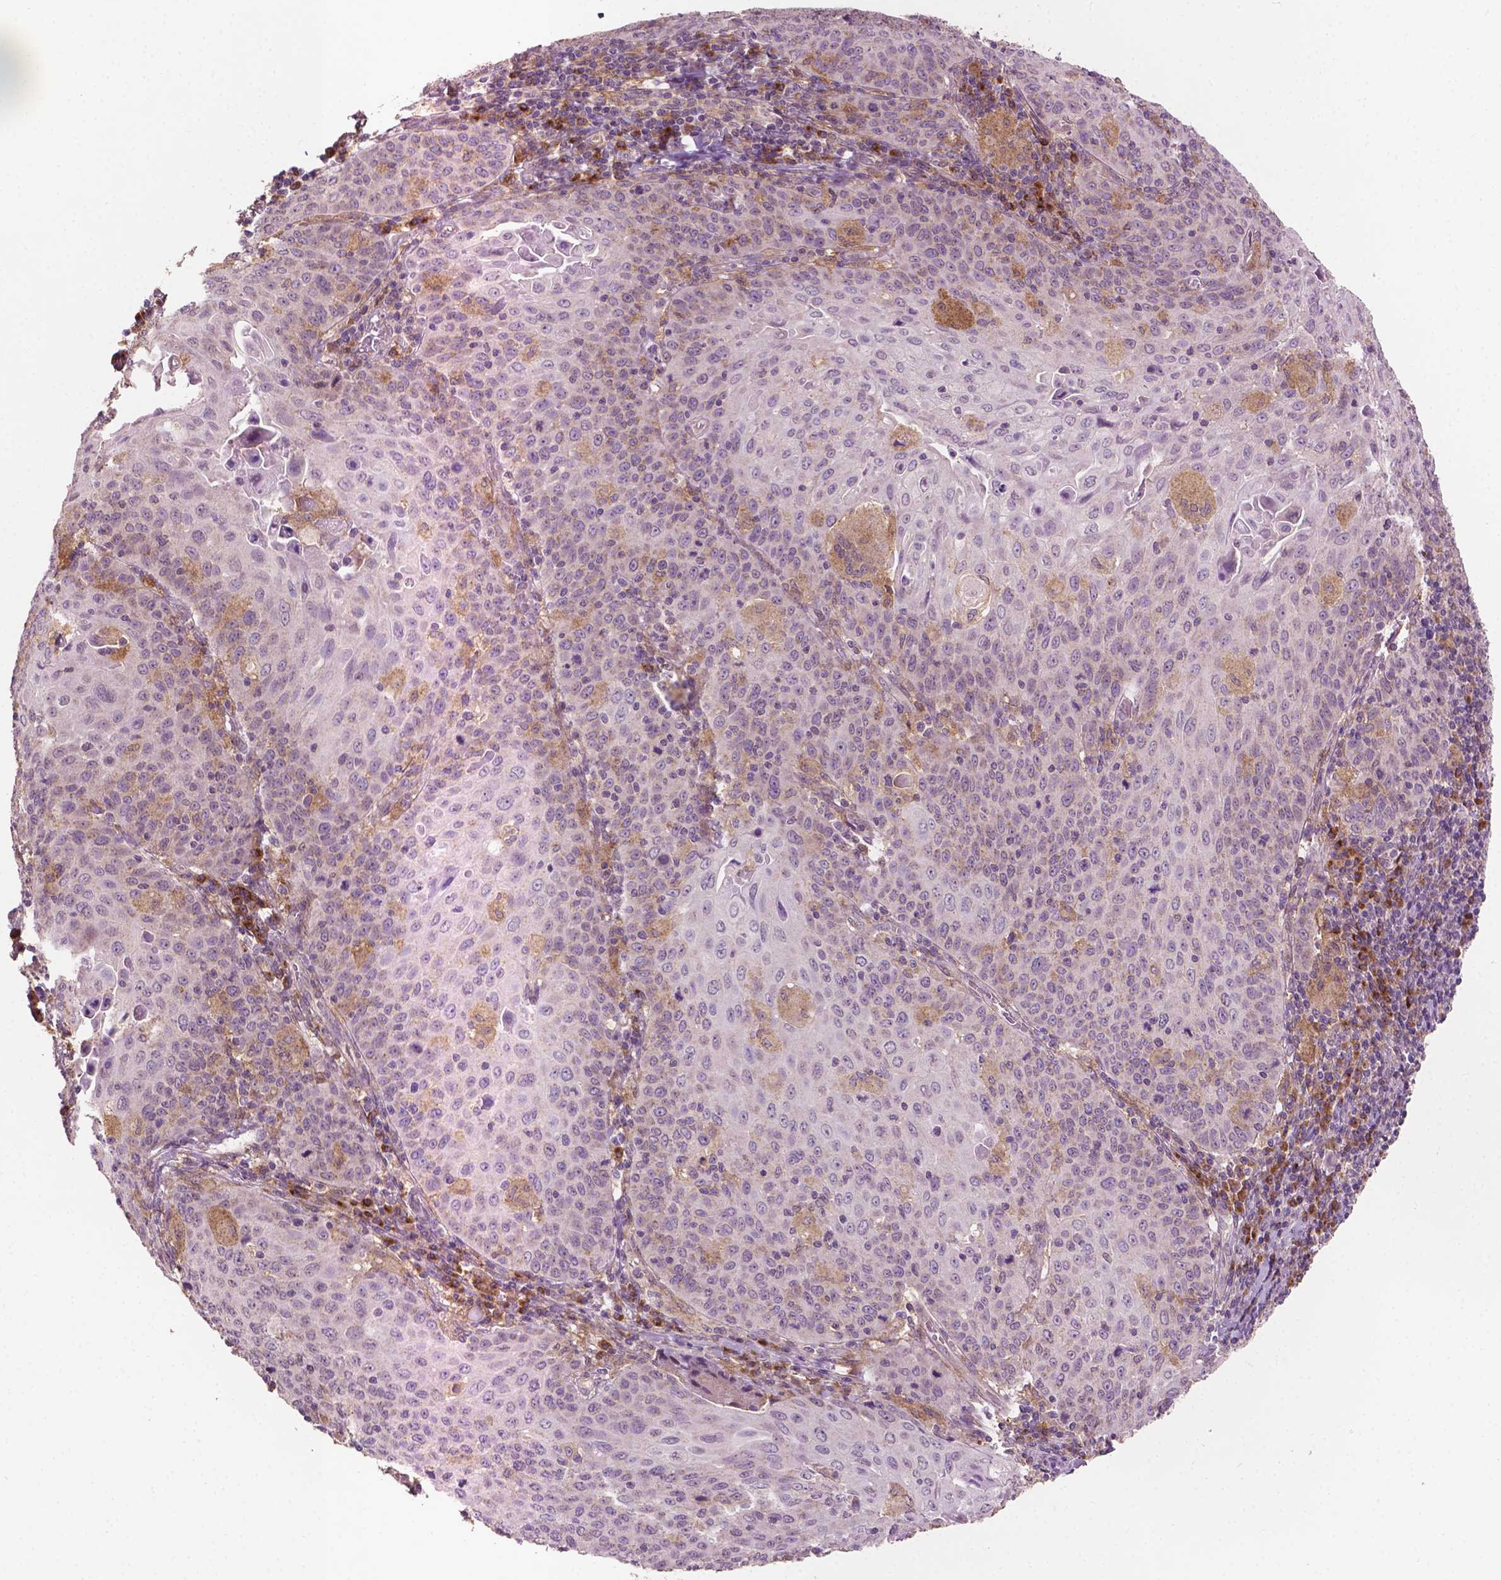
{"staining": {"intensity": "moderate", "quantity": "<25%", "location": "cytoplasmic/membranous"}, "tissue": "cervical cancer", "cell_type": "Tumor cells", "image_type": "cancer", "snomed": [{"axis": "morphology", "description": "Squamous cell carcinoma, NOS"}, {"axis": "topography", "description": "Cervix"}], "caption": "Immunohistochemistry (IHC) of human cervical cancer shows low levels of moderate cytoplasmic/membranous expression in about <25% of tumor cells.", "gene": "EBAG9", "patient": {"sex": "female", "age": 65}}